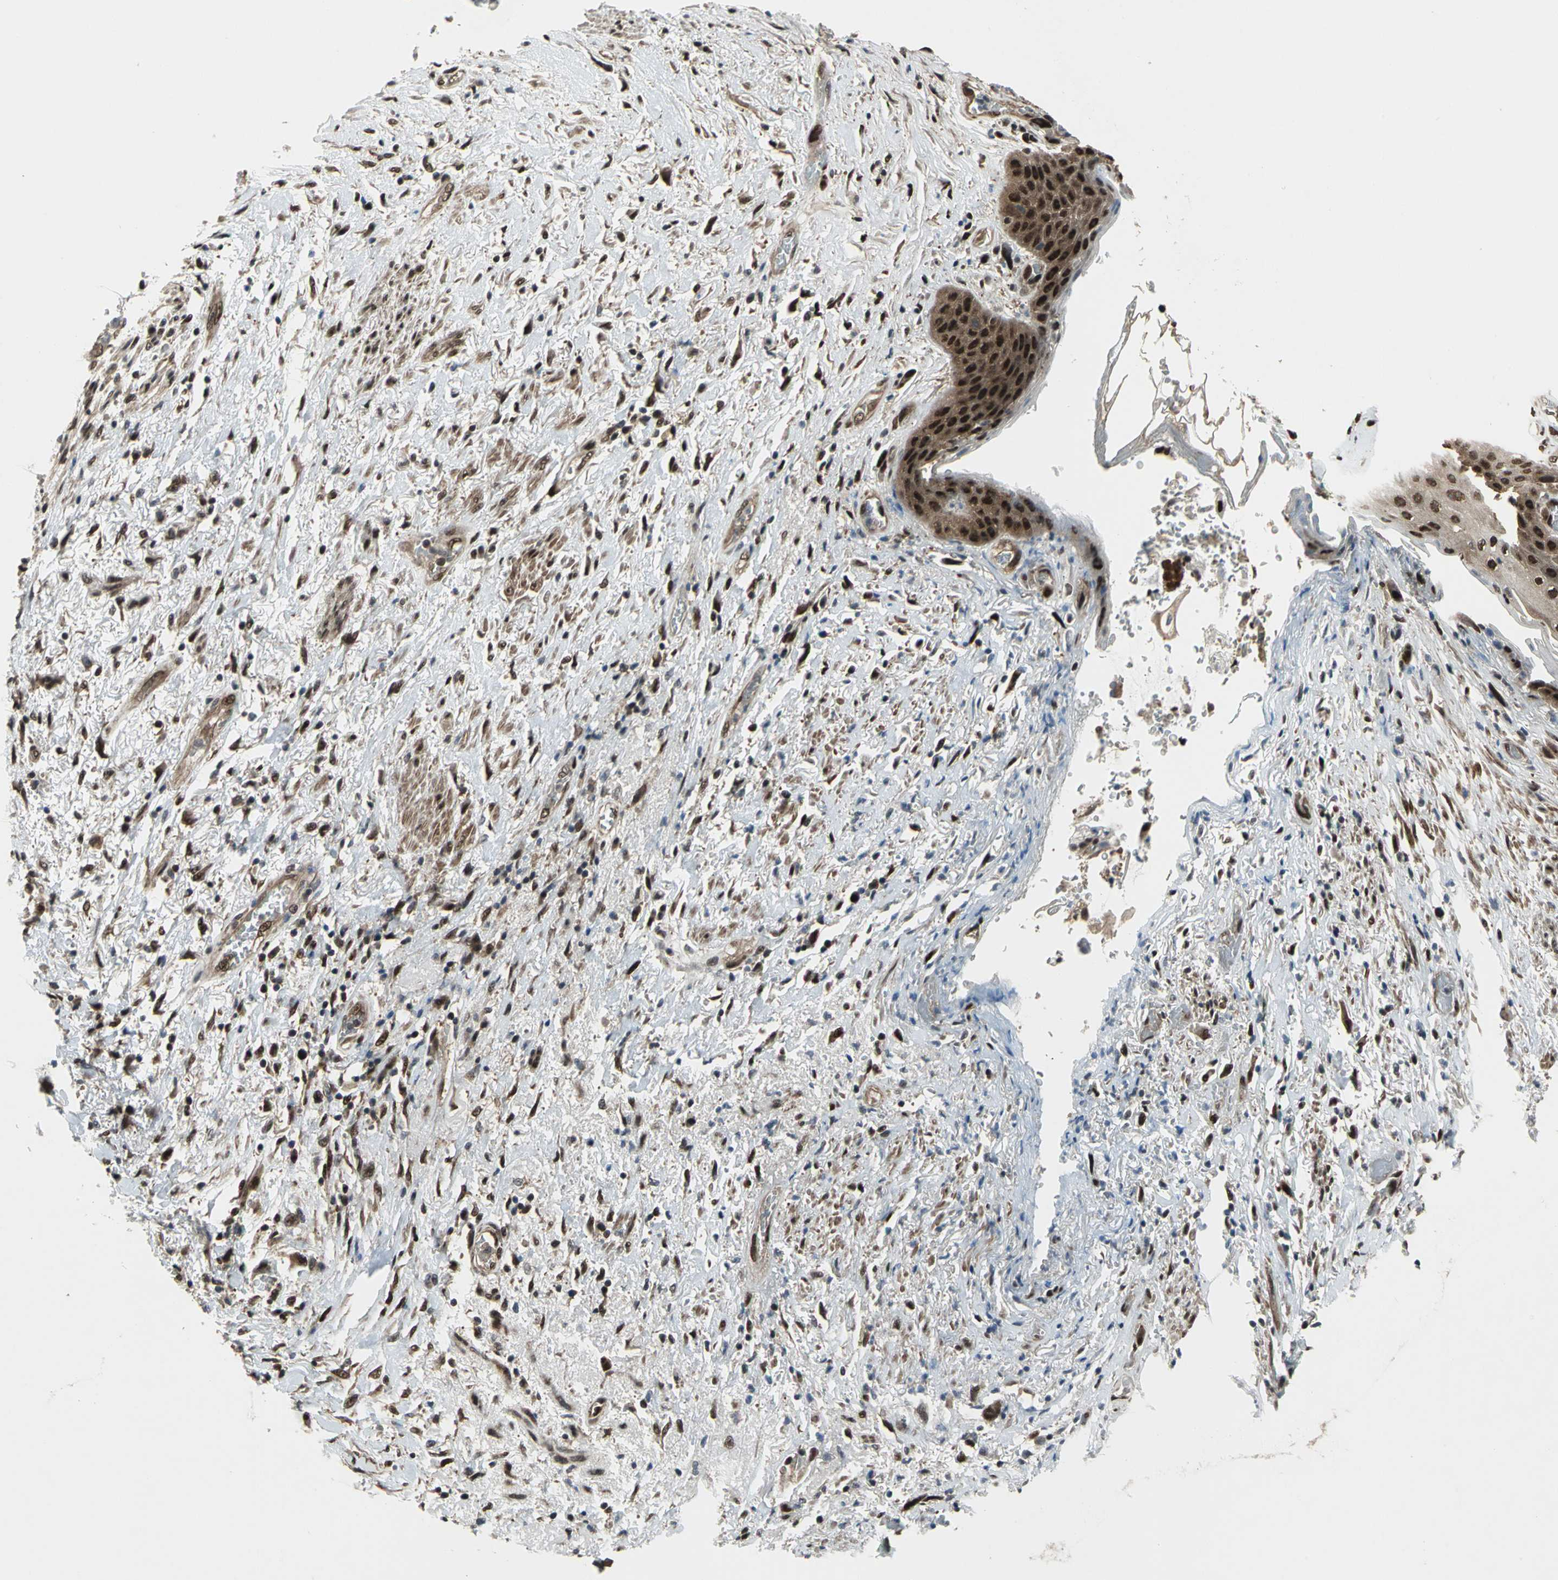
{"staining": {"intensity": "strong", "quantity": ">75%", "location": "cytoplasmic/membranous,nuclear"}, "tissue": "skin", "cell_type": "Epidermal cells", "image_type": "normal", "snomed": [{"axis": "morphology", "description": "Normal tissue, NOS"}, {"axis": "topography", "description": "Anal"}], "caption": "Benign skin reveals strong cytoplasmic/membranous,nuclear positivity in approximately >75% of epidermal cells, visualized by immunohistochemistry.", "gene": "COPS5", "patient": {"sex": "female", "age": 46}}